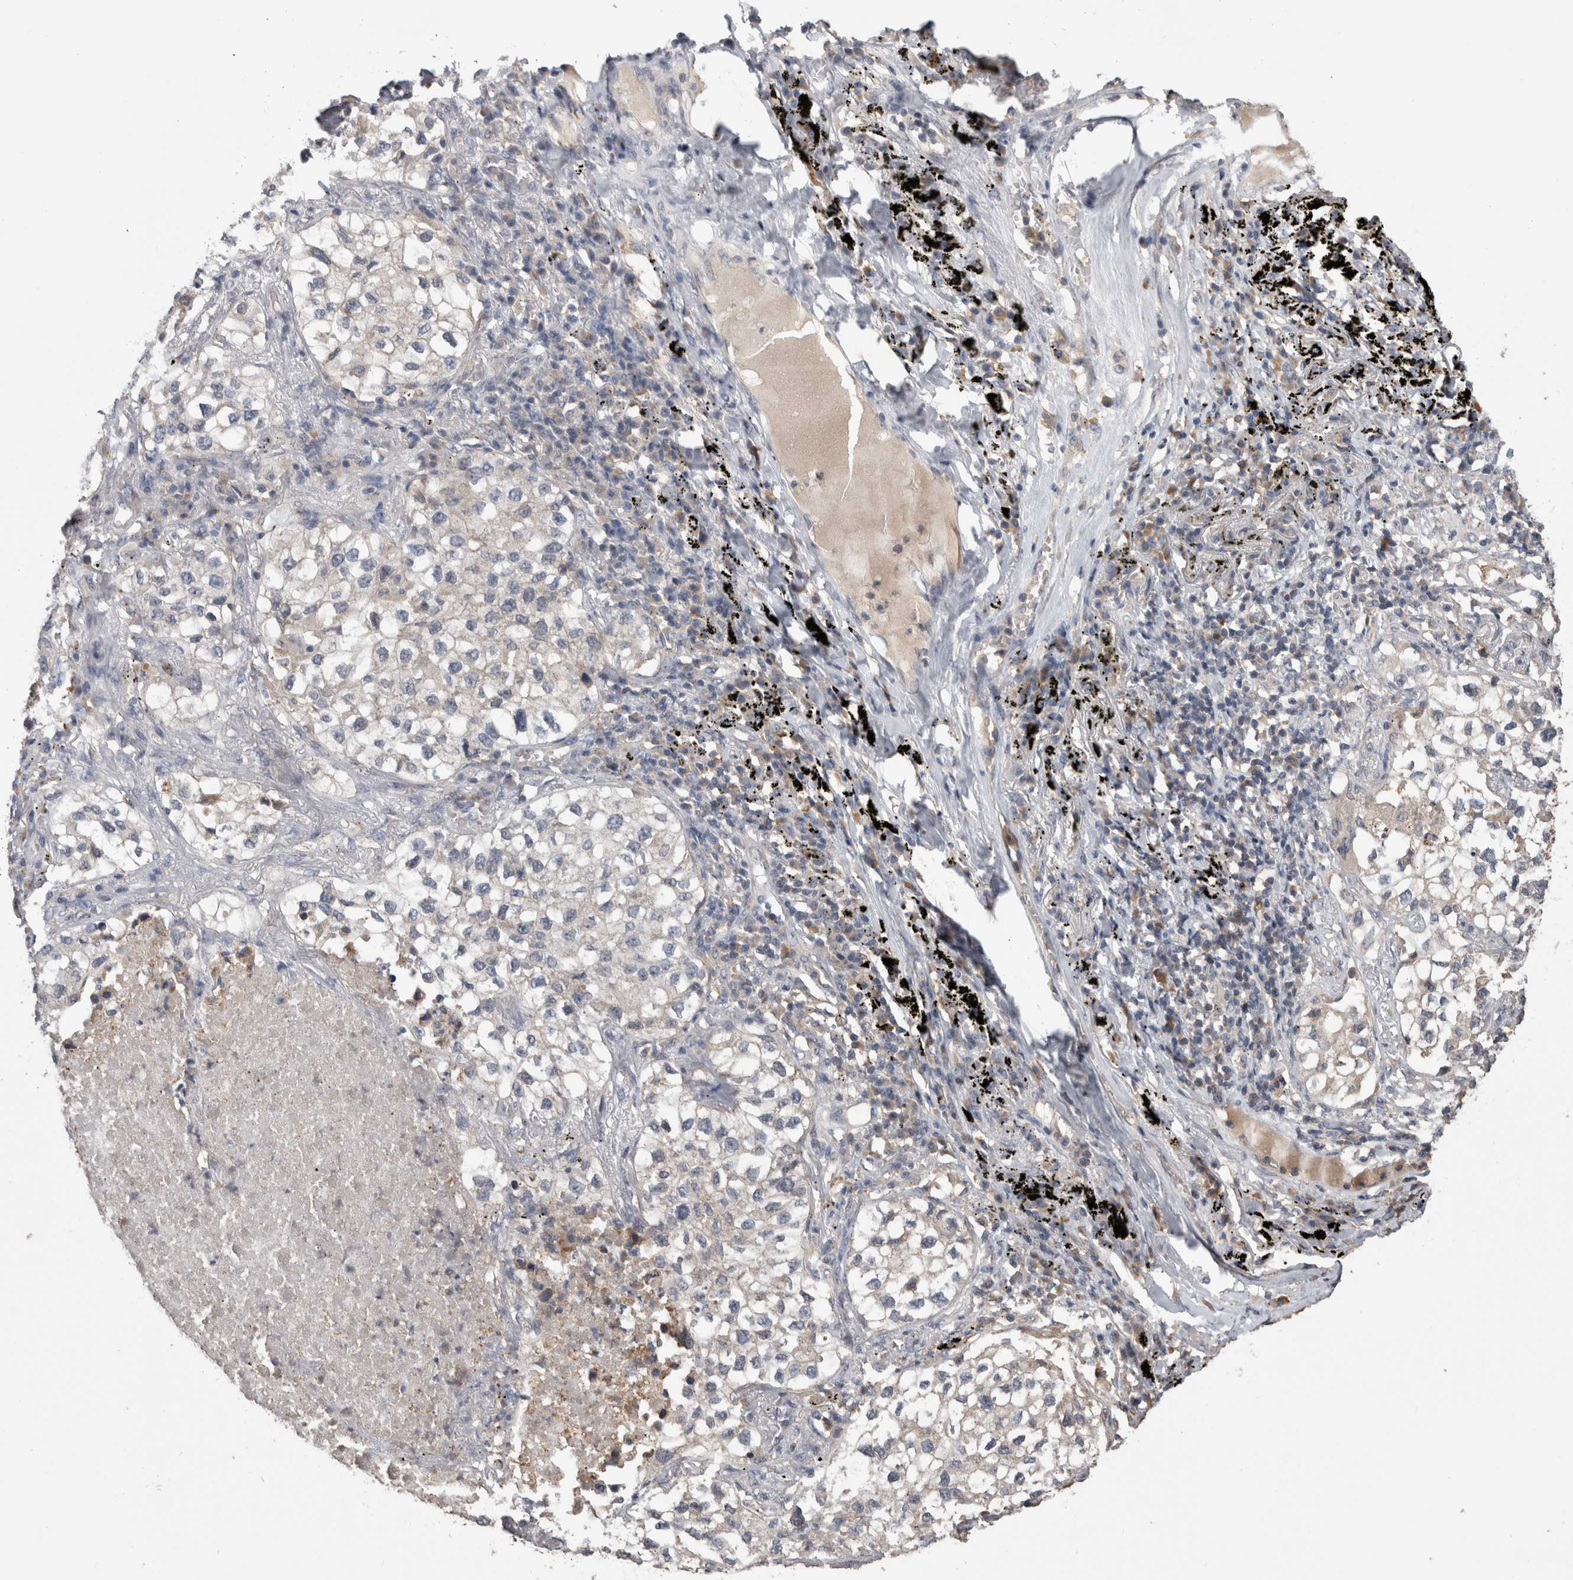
{"staining": {"intensity": "negative", "quantity": "none", "location": "none"}, "tissue": "lung cancer", "cell_type": "Tumor cells", "image_type": "cancer", "snomed": [{"axis": "morphology", "description": "Adenocarcinoma, NOS"}, {"axis": "topography", "description": "Lung"}], "caption": "A micrograph of human lung cancer (adenocarcinoma) is negative for staining in tumor cells.", "gene": "ANXA13", "patient": {"sex": "male", "age": 63}}